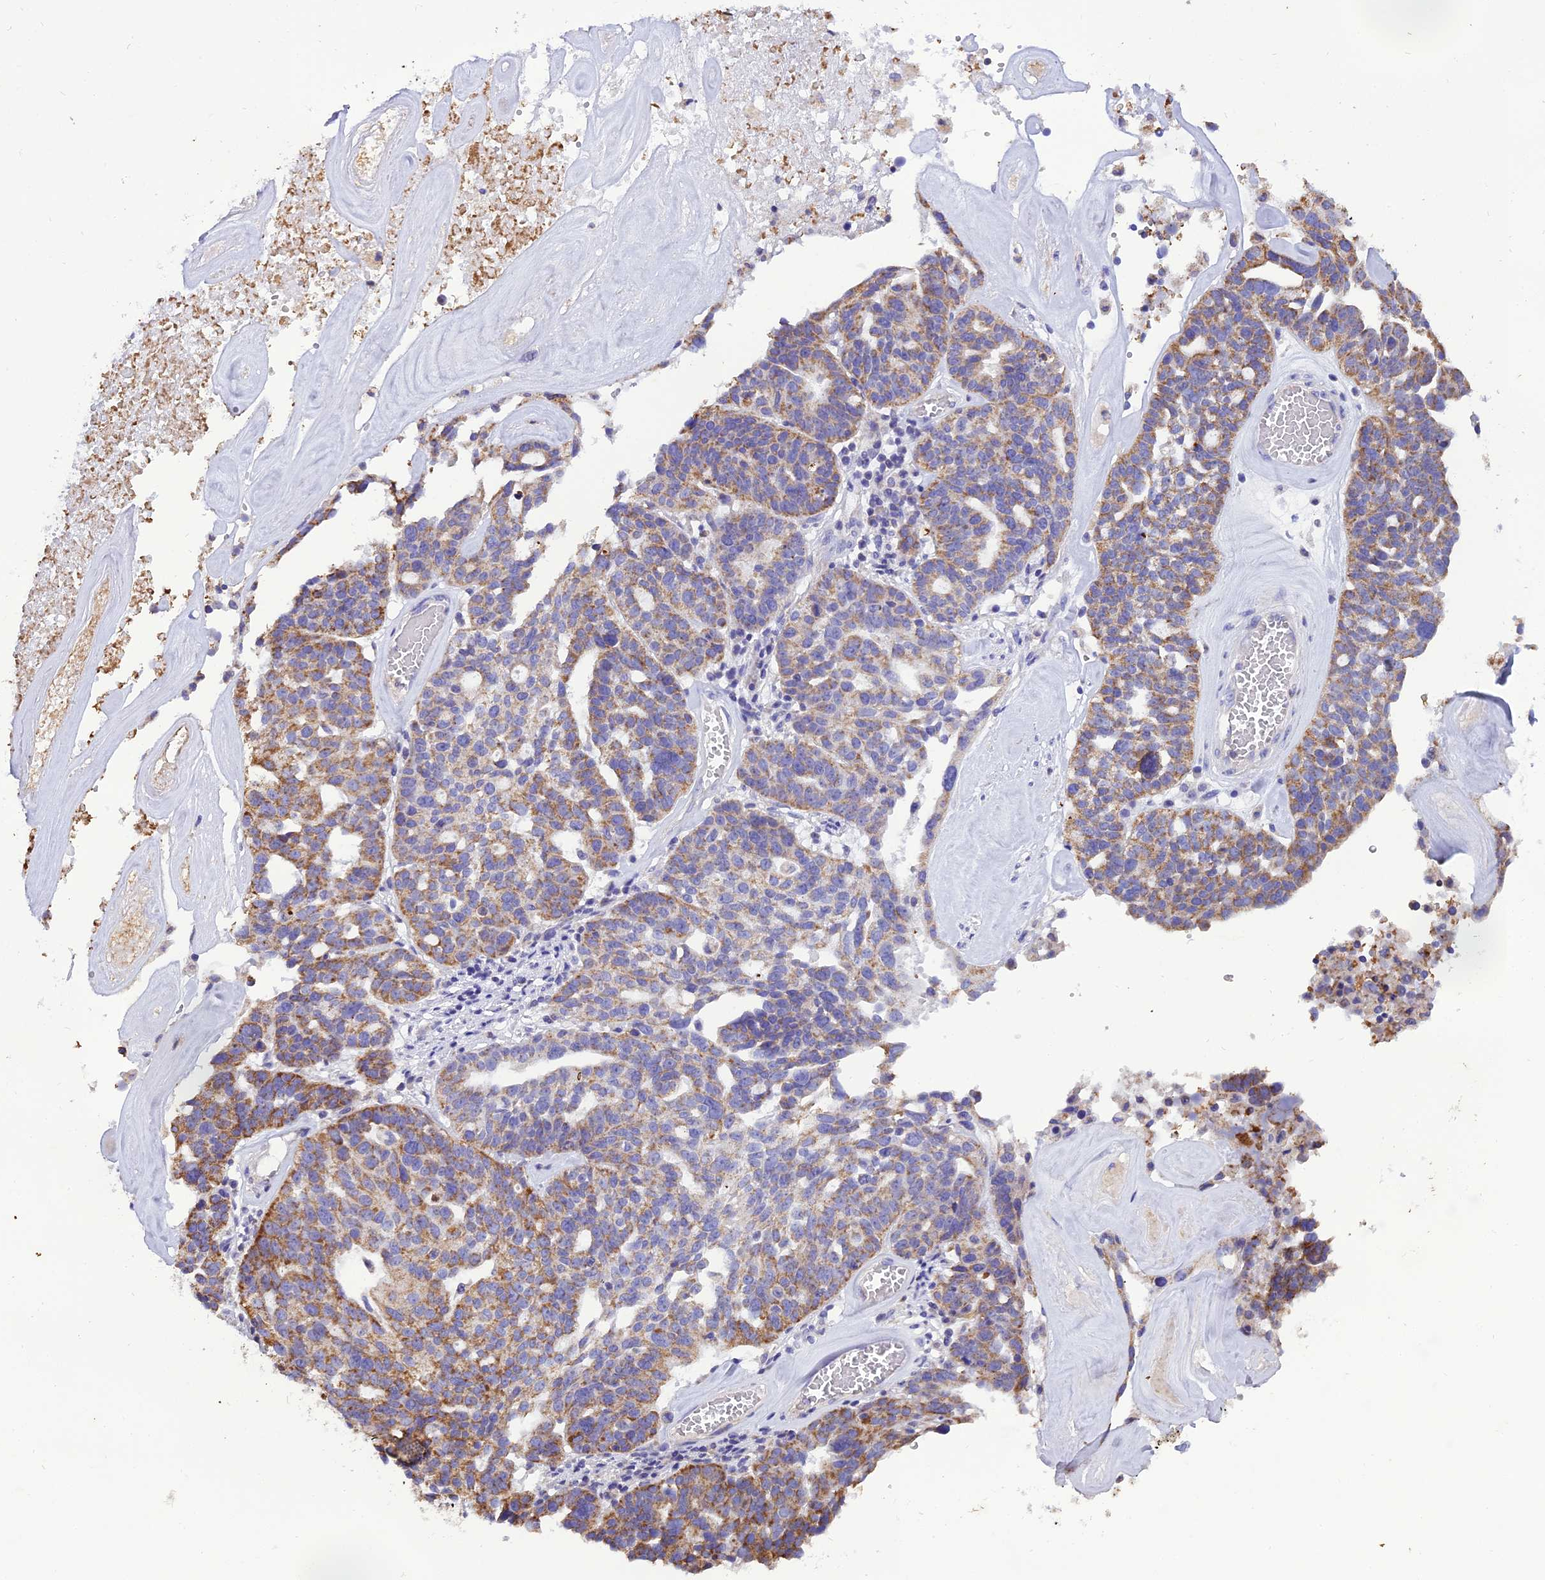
{"staining": {"intensity": "moderate", "quantity": "25%-75%", "location": "cytoplasmic/membranous"}, "tissue": "ovarian cancer", "cell_type": "Tumor cells", "image_type": "cancer", "snomed": [{"axis": "morphology", "description": "Cystadenocarcinoma, serous, NOS"}, {"axis": "topography", "description": "Ovary"}], "caption": "Immunohistochemical staining of ovarian cancer shows medium levels of moderate cytoplasmic/membranous staining in about 25%-75% of tumor cells. The staining was performed using DAB, with brown indicating positive protein expression. Nuclei are stained blue with hematoxylin.", "gene": "GPD1", "patient": {"sex": "female", "age": 59}}